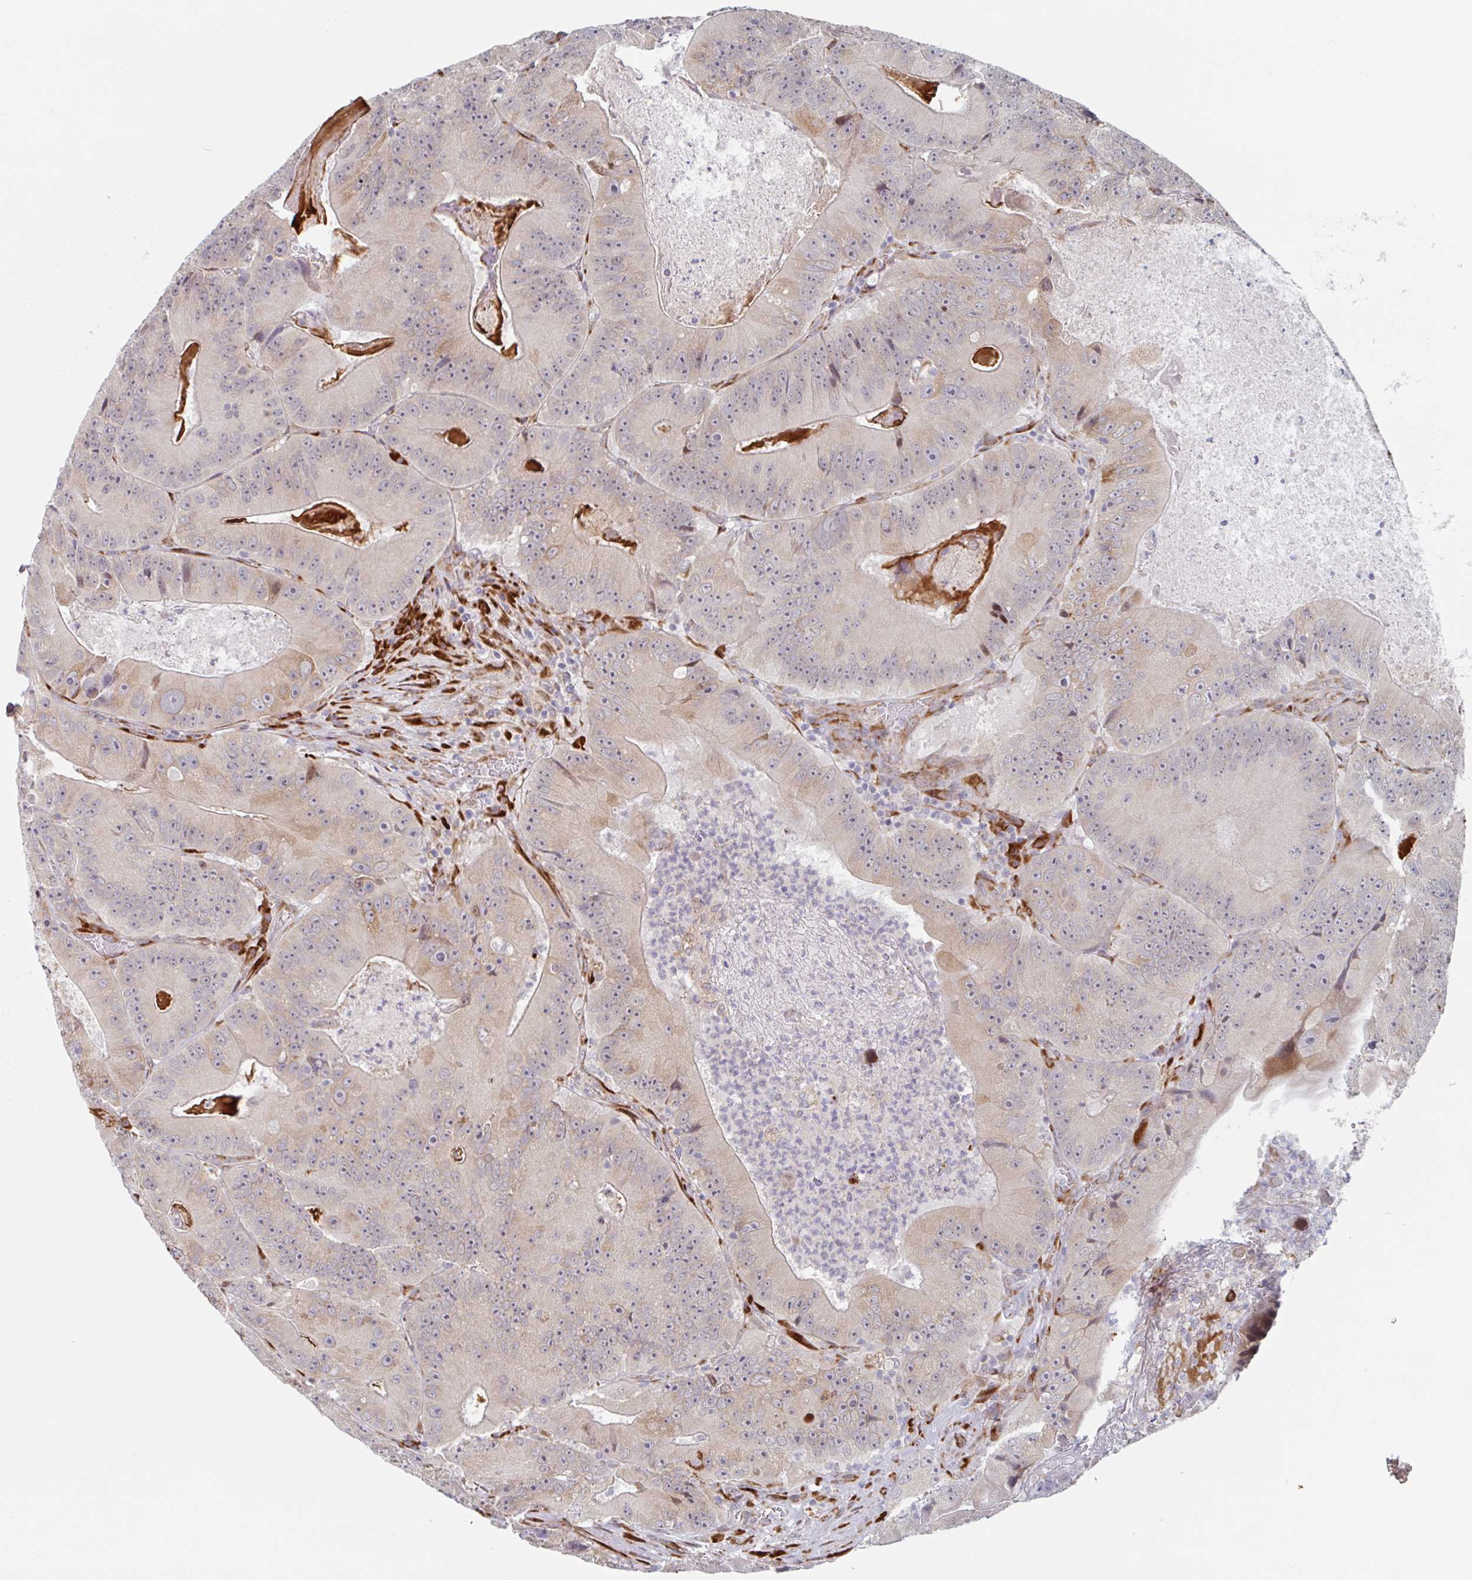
{"staining": {"intensity": "weak", "quantity": "<25%", "location": "cytoplasmic/membranous"}, "tissue": "colorectal cancer", "cell_type": "Tumor cells", "image_type": "cancer", "snomed": [{"axis": "morphology", "description": "Adenocarcinoma, NOS"}, {"axis": "topography", "description": "Colon"}], "caption": "Immunohistochemical staining of colorectal cancer exhibits no significant expression in tumor cells.", "gene": "TRAPPC10", "patient": {"sex": "female", "age": 86}}